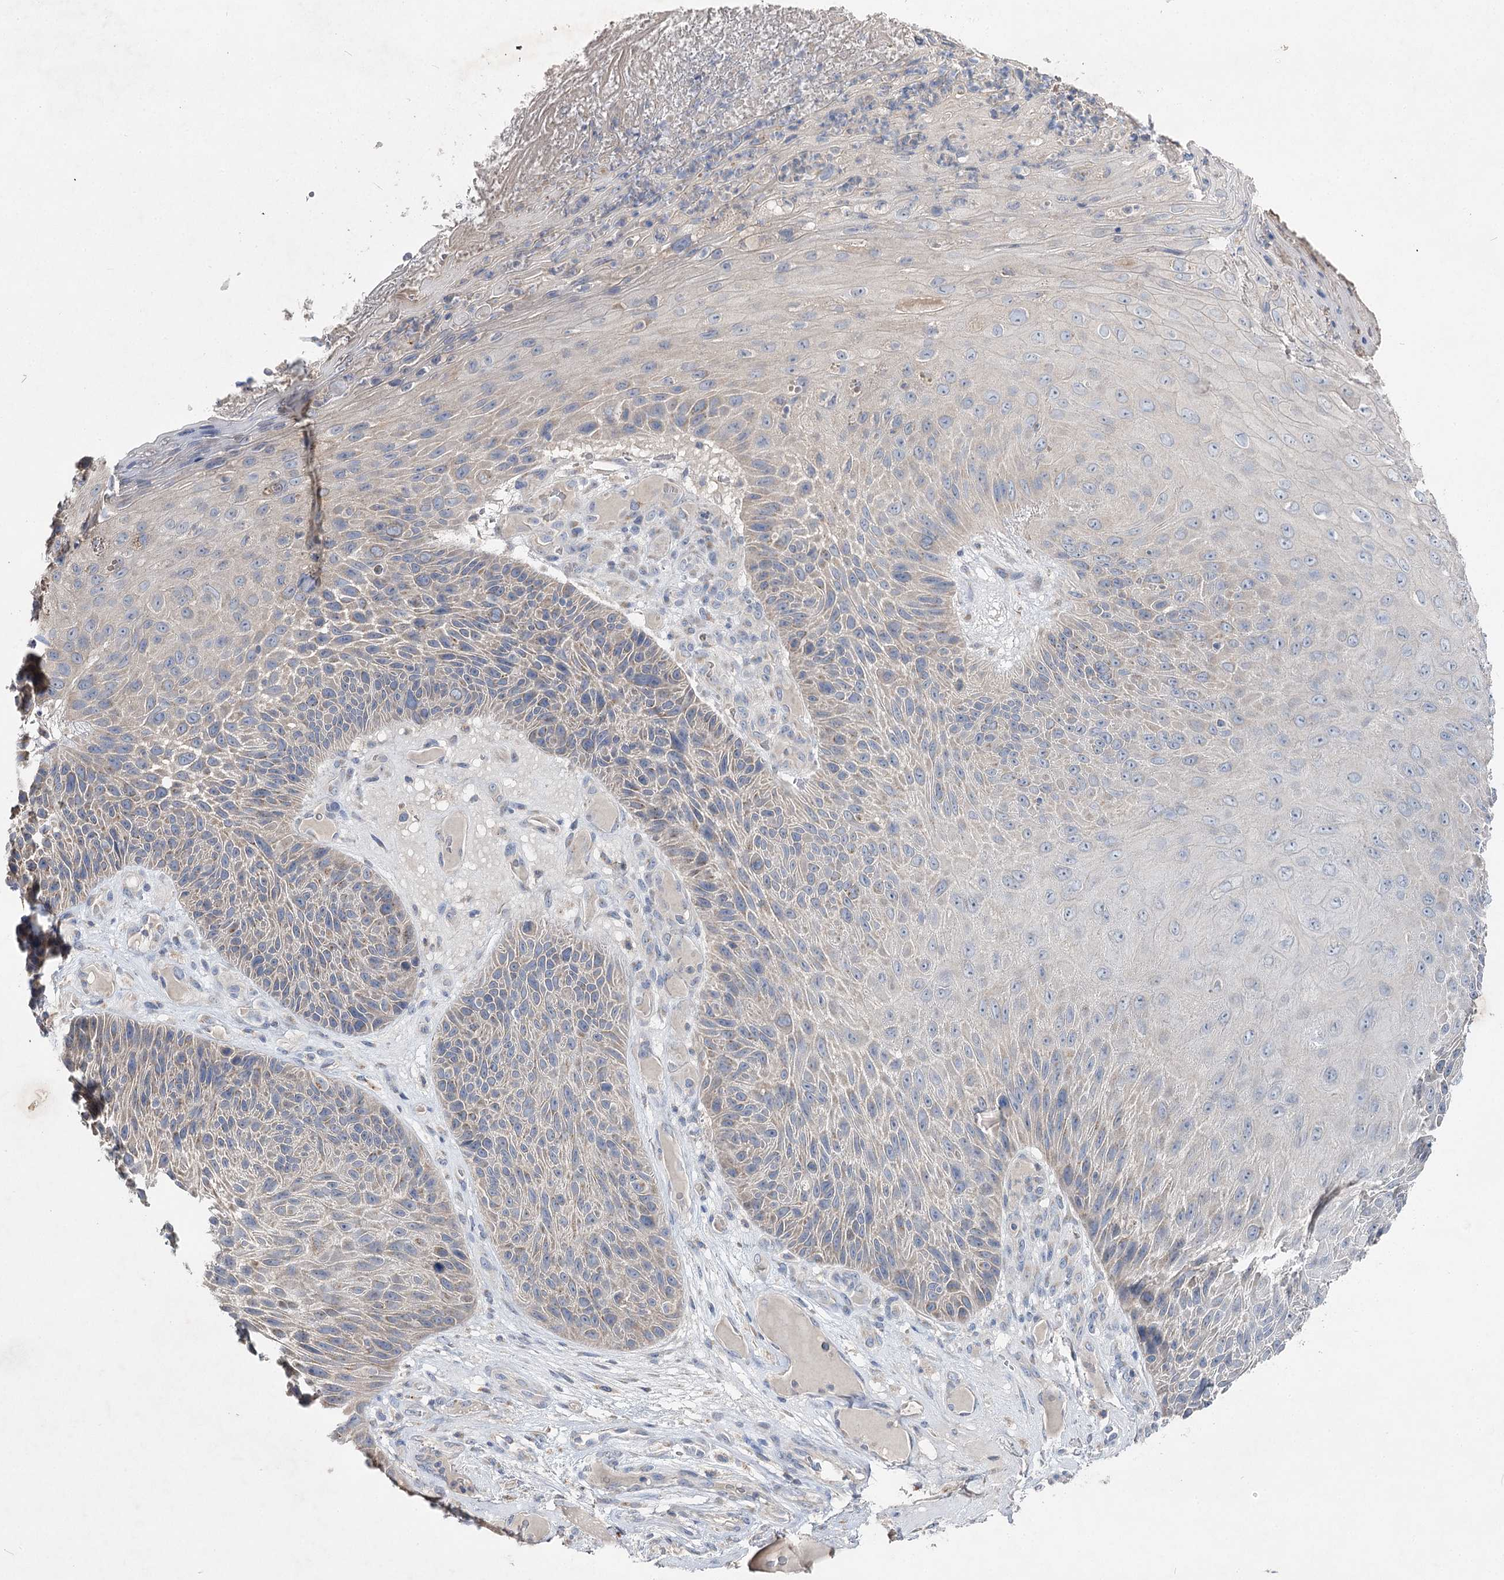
{"staining": {"intensity": "negative", "quantity": "none", "location": "none"}, "tissue": "skin cancer", "cell_type": "Tumor cells", "image_type": "cancer", "snomed": [{"axis": "morphology", "description": "Squamous cell carcinoma, NOS"}, {"axis": "topography", "description": "Skin"}], "caption": "IHC micrograph of neoplastic tissue: skin cancer stained with DAB (3,3'-diaminobenzidine) demonstrates no significant protein staining in tumor cells.", "gene": "IL1RAP", "patient": {"sex": "female", "age": 88}}